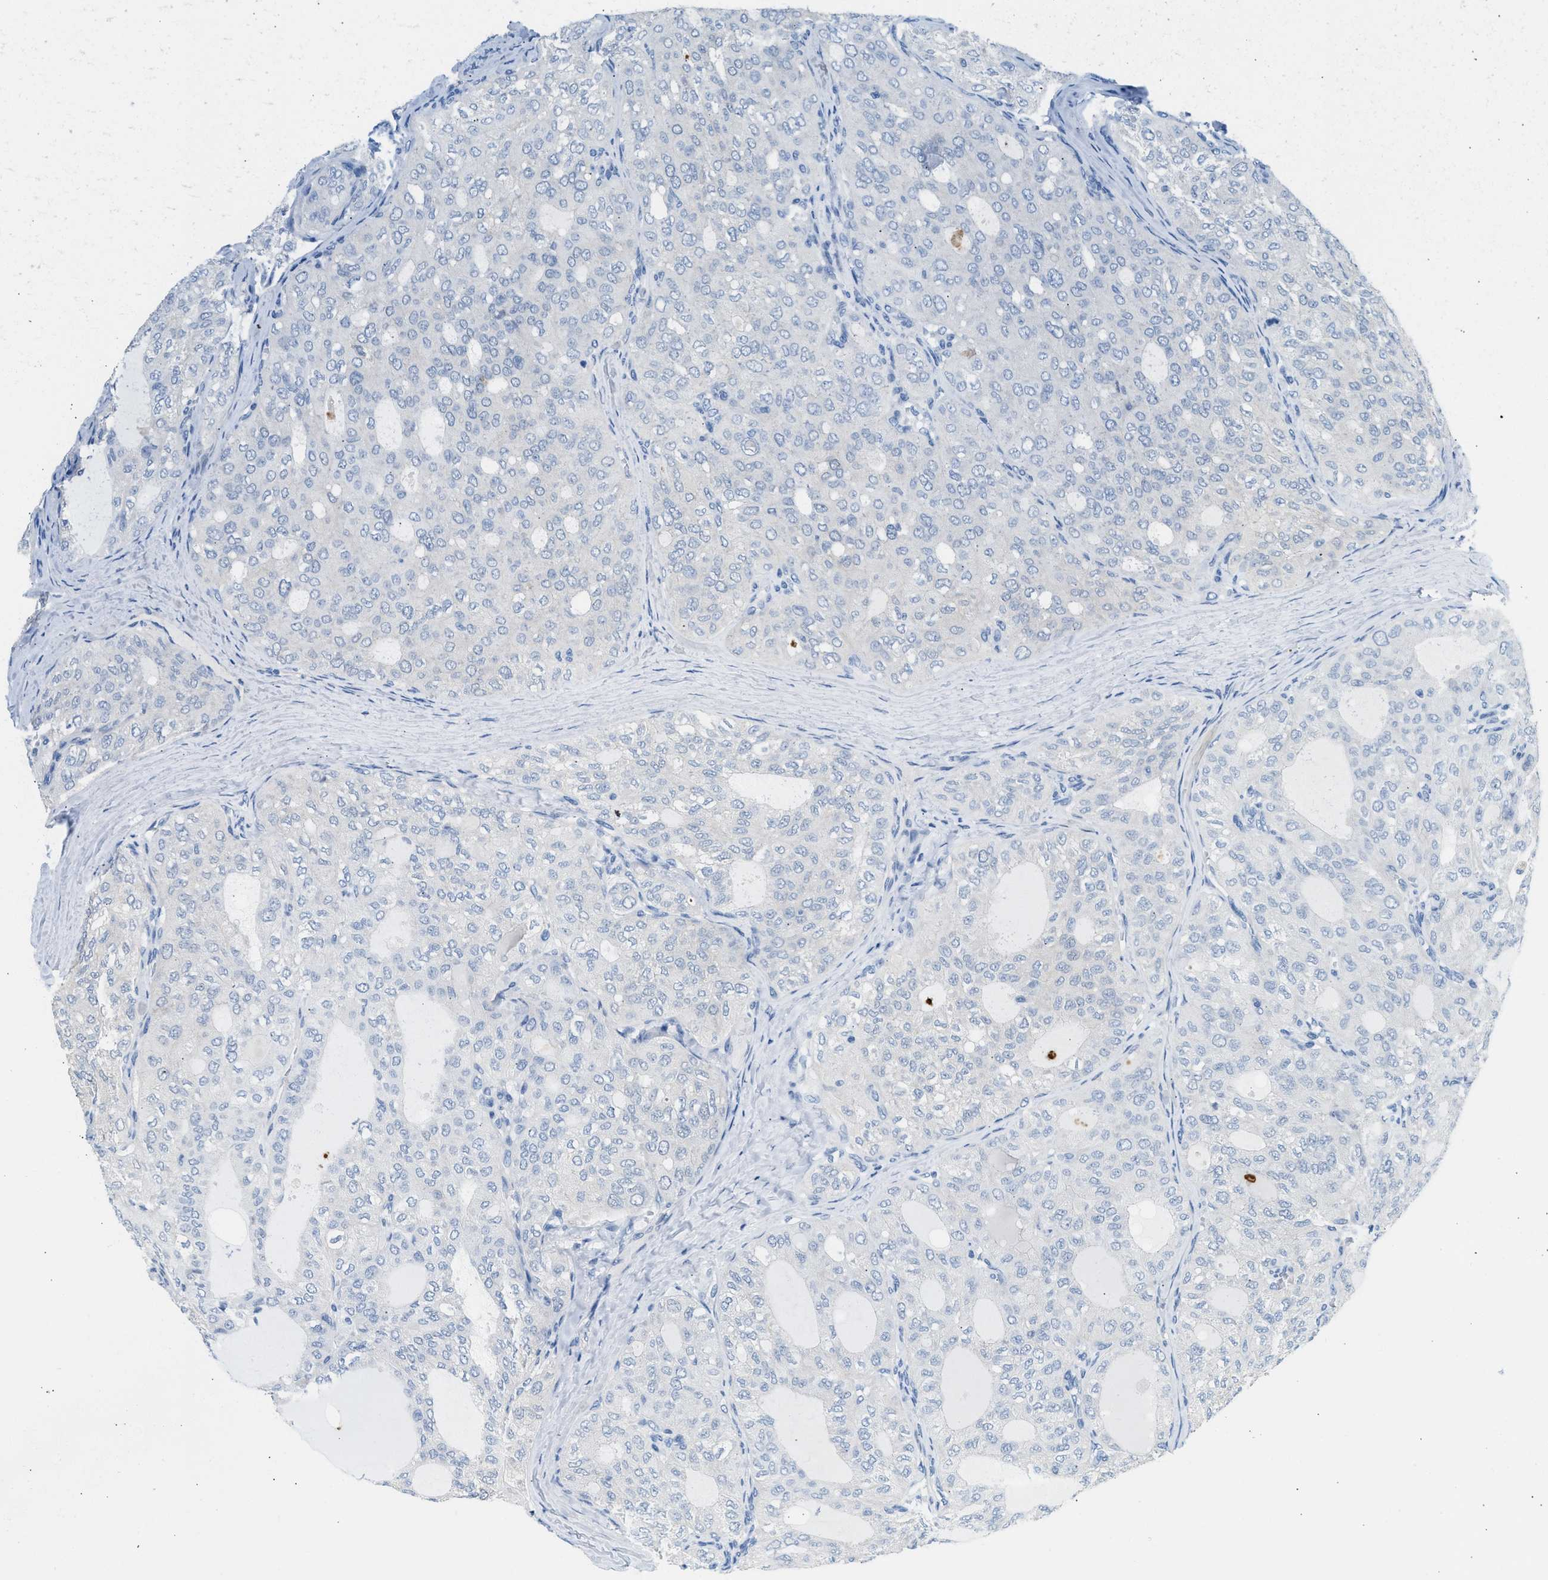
{"staining": {"intensity": "negative", "quantity": "none", "location": "none"}, "tissue": "thyroid cancer", "cell_type": "Tumor cells", "image_type": "cancer", "snomed": [{"axis": "morphology", "description": "Follicular adenoma carcinoma, NOS"}, {"axis": "topography", "description": "Thyroid gland"}], "caption": "There is no significant positivity in tumor cells of thyroid follicular adenoma carcinoma.", "gene": "SPAM1", "patient": {"sex": "male", "age": 75}}